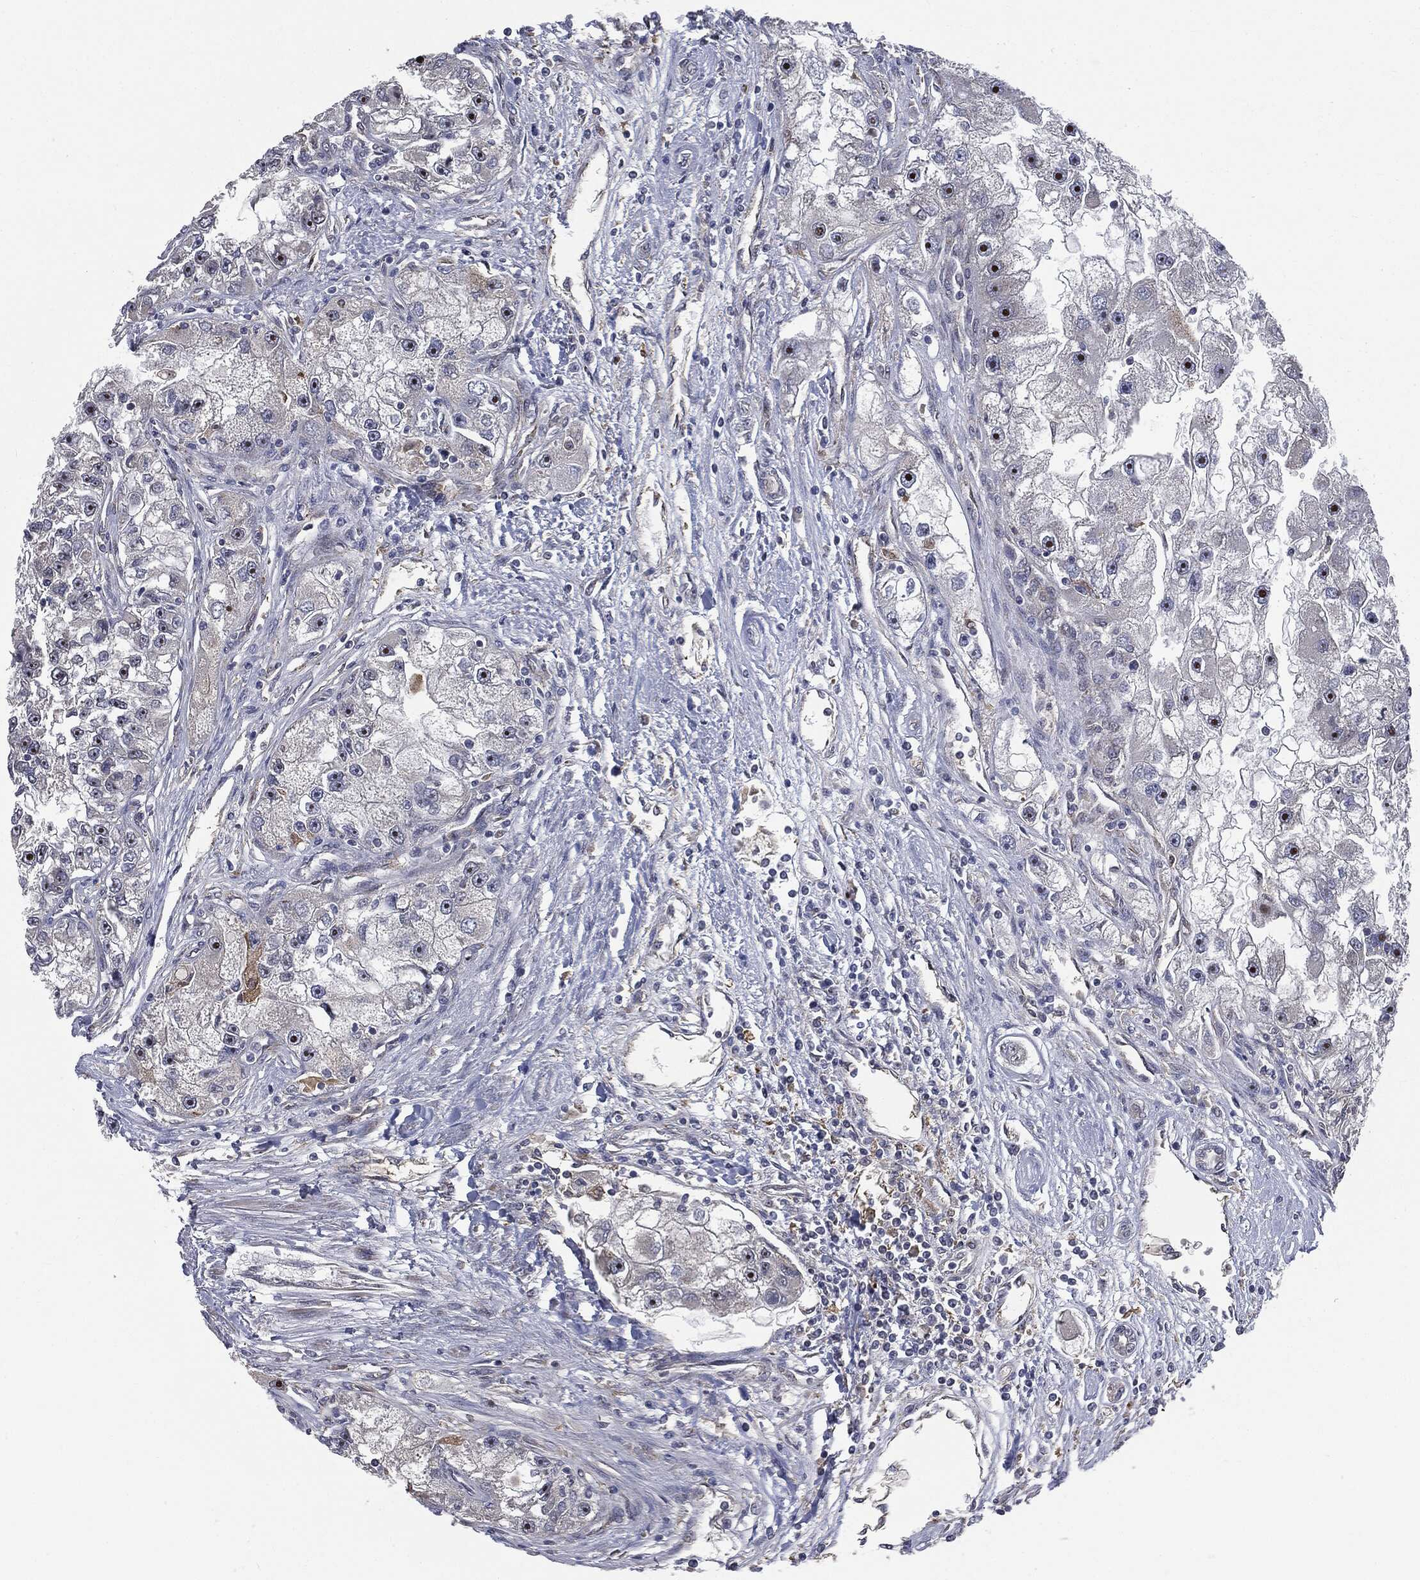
{"staining": {"intensity": "moderate", "quantity": "<25%", "location": "nuclear"}, "tissue": "renal cancer", "cell_type": "Tumor cells", "image_type": "cancer", "snomed": [{"axis": "morphology", "description": "Adenocarcinoma, NOS"}, {"axis": "topography", "description": "Kidney"}], "caption": "Immunohistochemistry staining of renal cancer, which demonstrates low levels of moderate nuclear staining in approximately <25% of tumor cells indicating moderate nuclear protein staining. The staining was performed using DAB (brown) for protein detection and nuclei were counterstained in hematoxylin (blue).", "gene": "TRMT1L", "patient": {"sex": "male", "age": 63}}